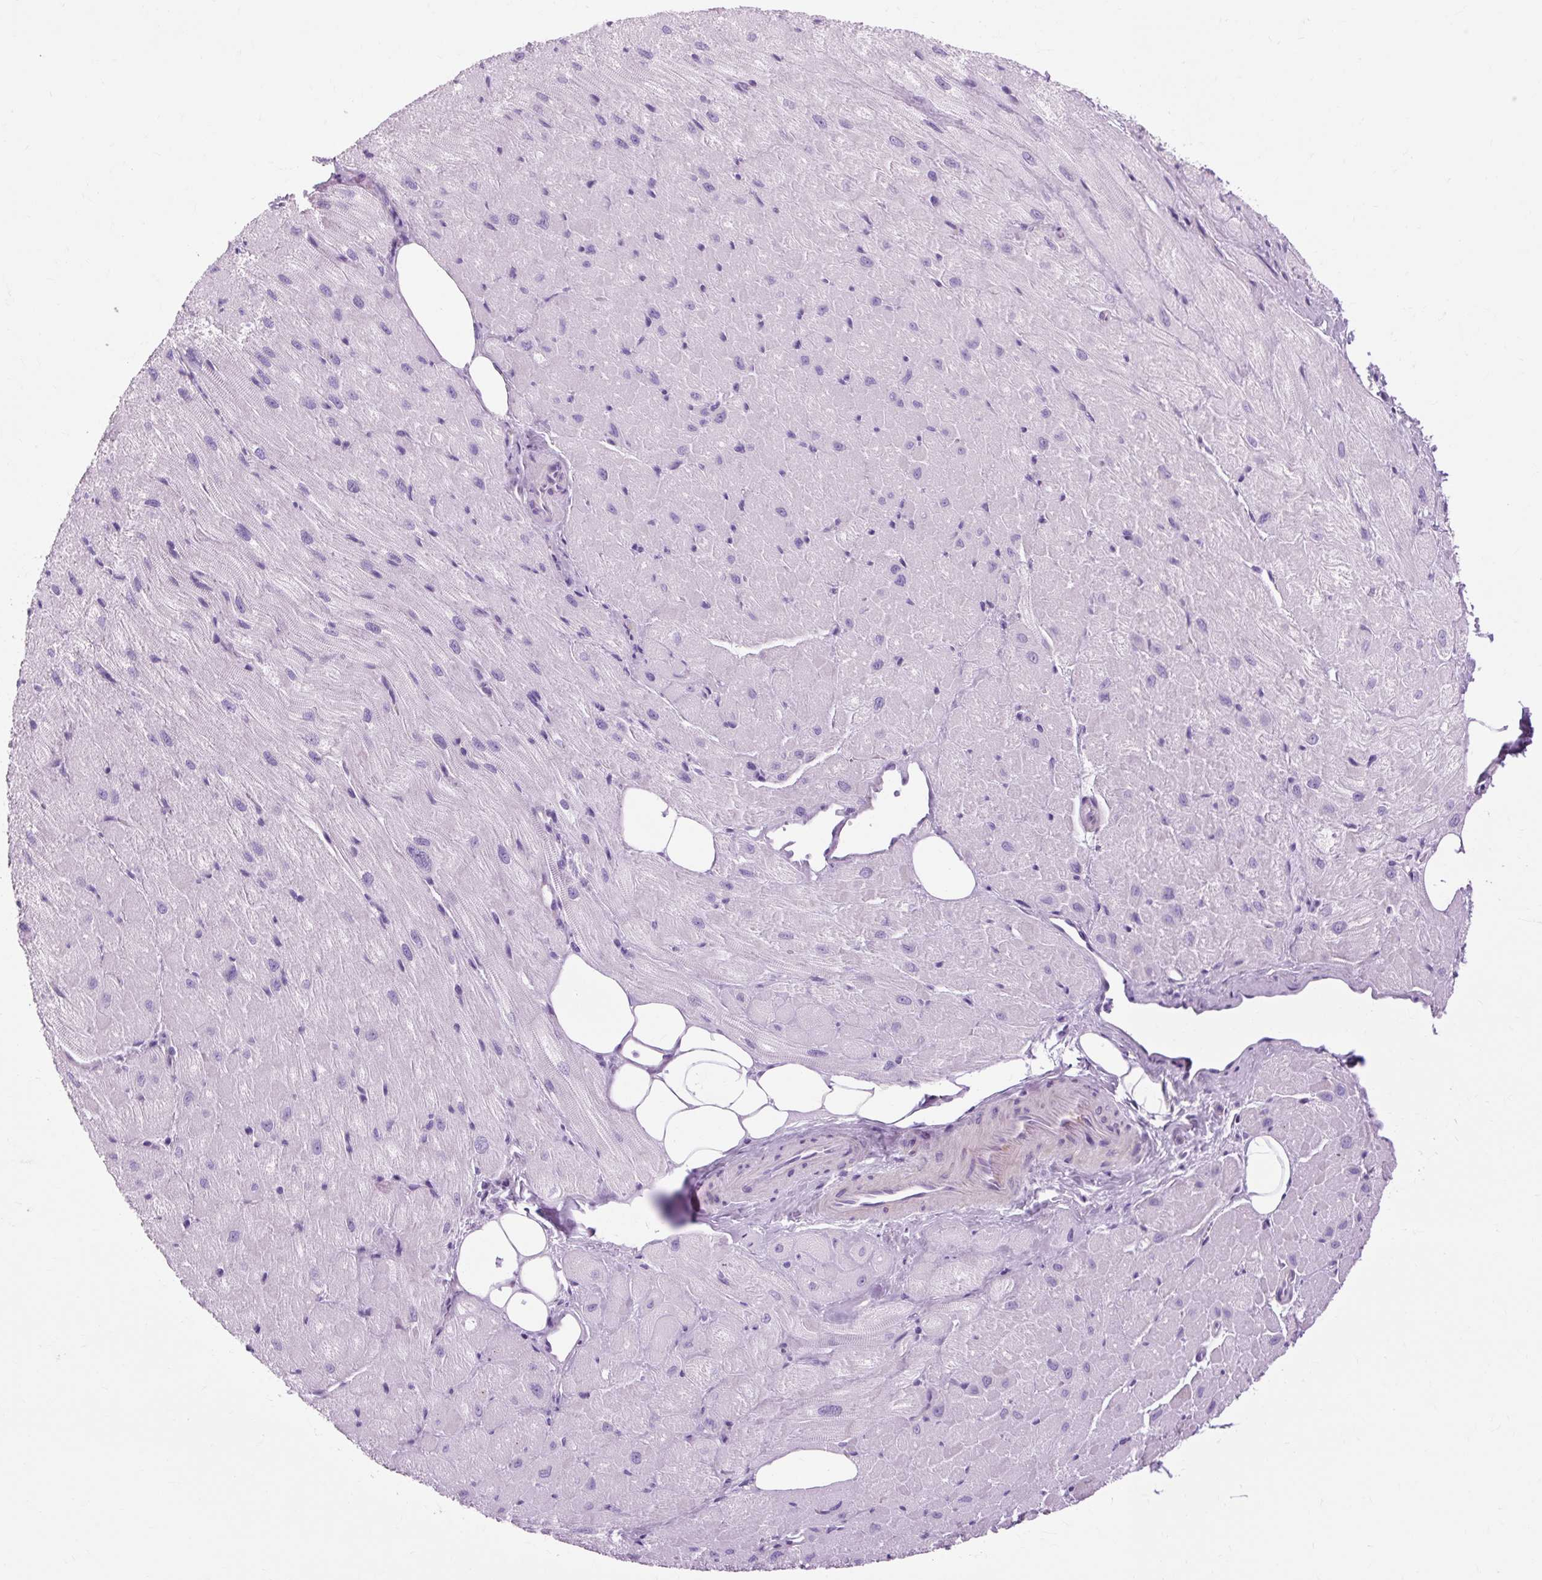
{"staining": {"intensity": "weak", "quantity": "<25%", "location": "cytoplasmic/membranous"}, "tissue": "heart muscle", "cell_type": "Cardiomyocytes", "image_type": "normal", "snomed": [{"axis": "morphology", "description": "Normal tissue, NOS"}, {"axis": "topography", "description": "Heart"}], "caption": "A high-resolution photomicrograph shows immunohistochemistry (IHC) staining of unremarkable heart muscle, which demonstrates no significant expression in cardiomyocytes.", "gene": "OOEP", "patient": {"sex": "male", "age": 62}}